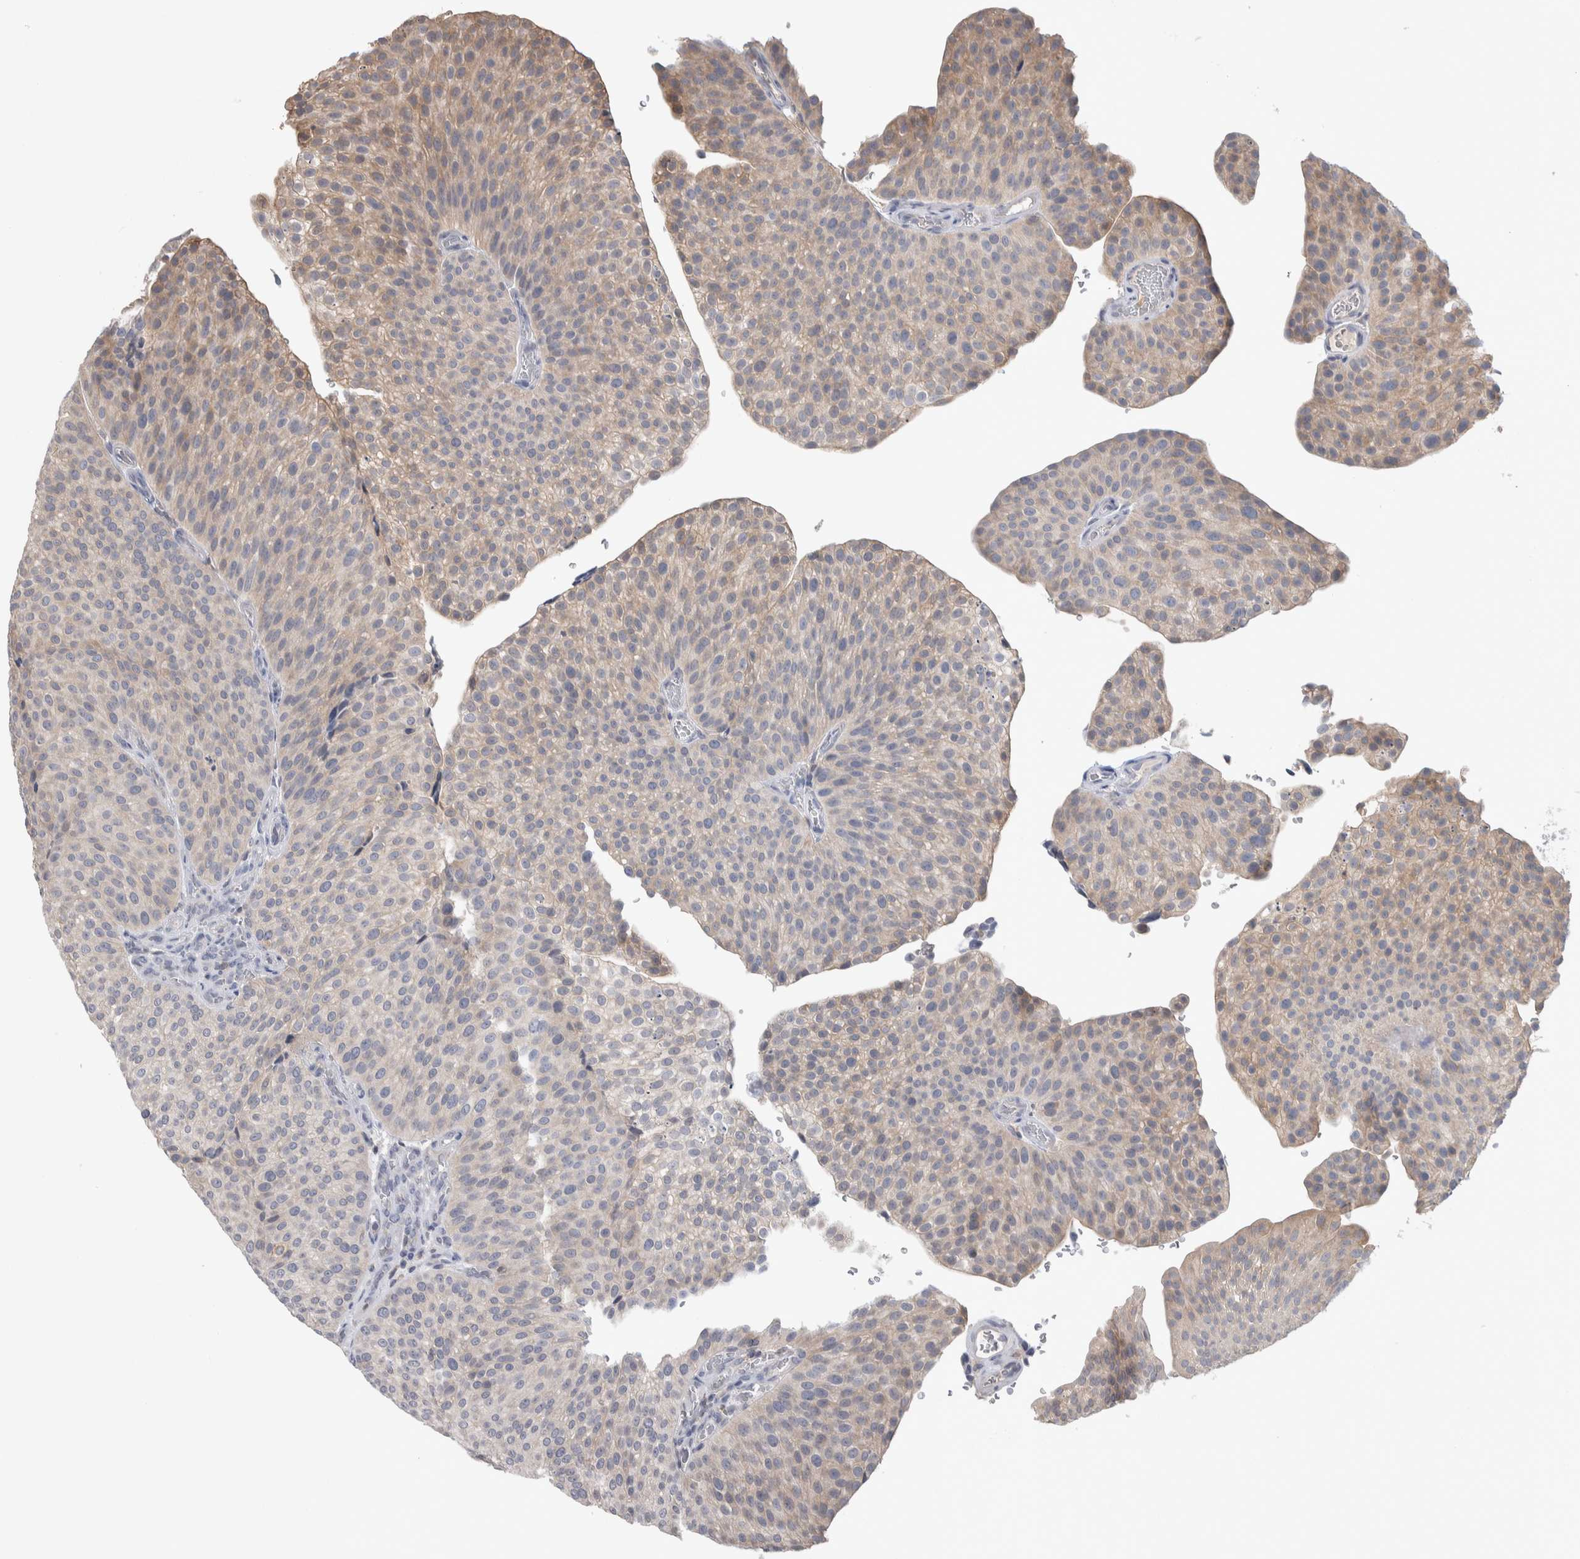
{"staining": {"intensity": "weak", "quantity": "25%-75%", "location": "cytoplasmic/membranous"}, "tissue": "urothelial cancer", "cell_type": "Tumor cells", "image_type": "cancer", "snomed": [{"axis": "morphology", "description": "Normal tissue, NOS"}, {"axis": "morphology", "description": "Urothelial carcinoma, Low grade"}, {"axis": "topography", "description": "Smooth muscle"}, {"axis": "topography", "description": "Urinary bladder"}], "caption": "Weak cytoplasmic/membranous positivity for a protein is seen in approximately 25%-75% of tumor cells of urothelial cancer using IHC.", "gene": "HTATIP2", "patient": {"sex": "male", "age": 60}}